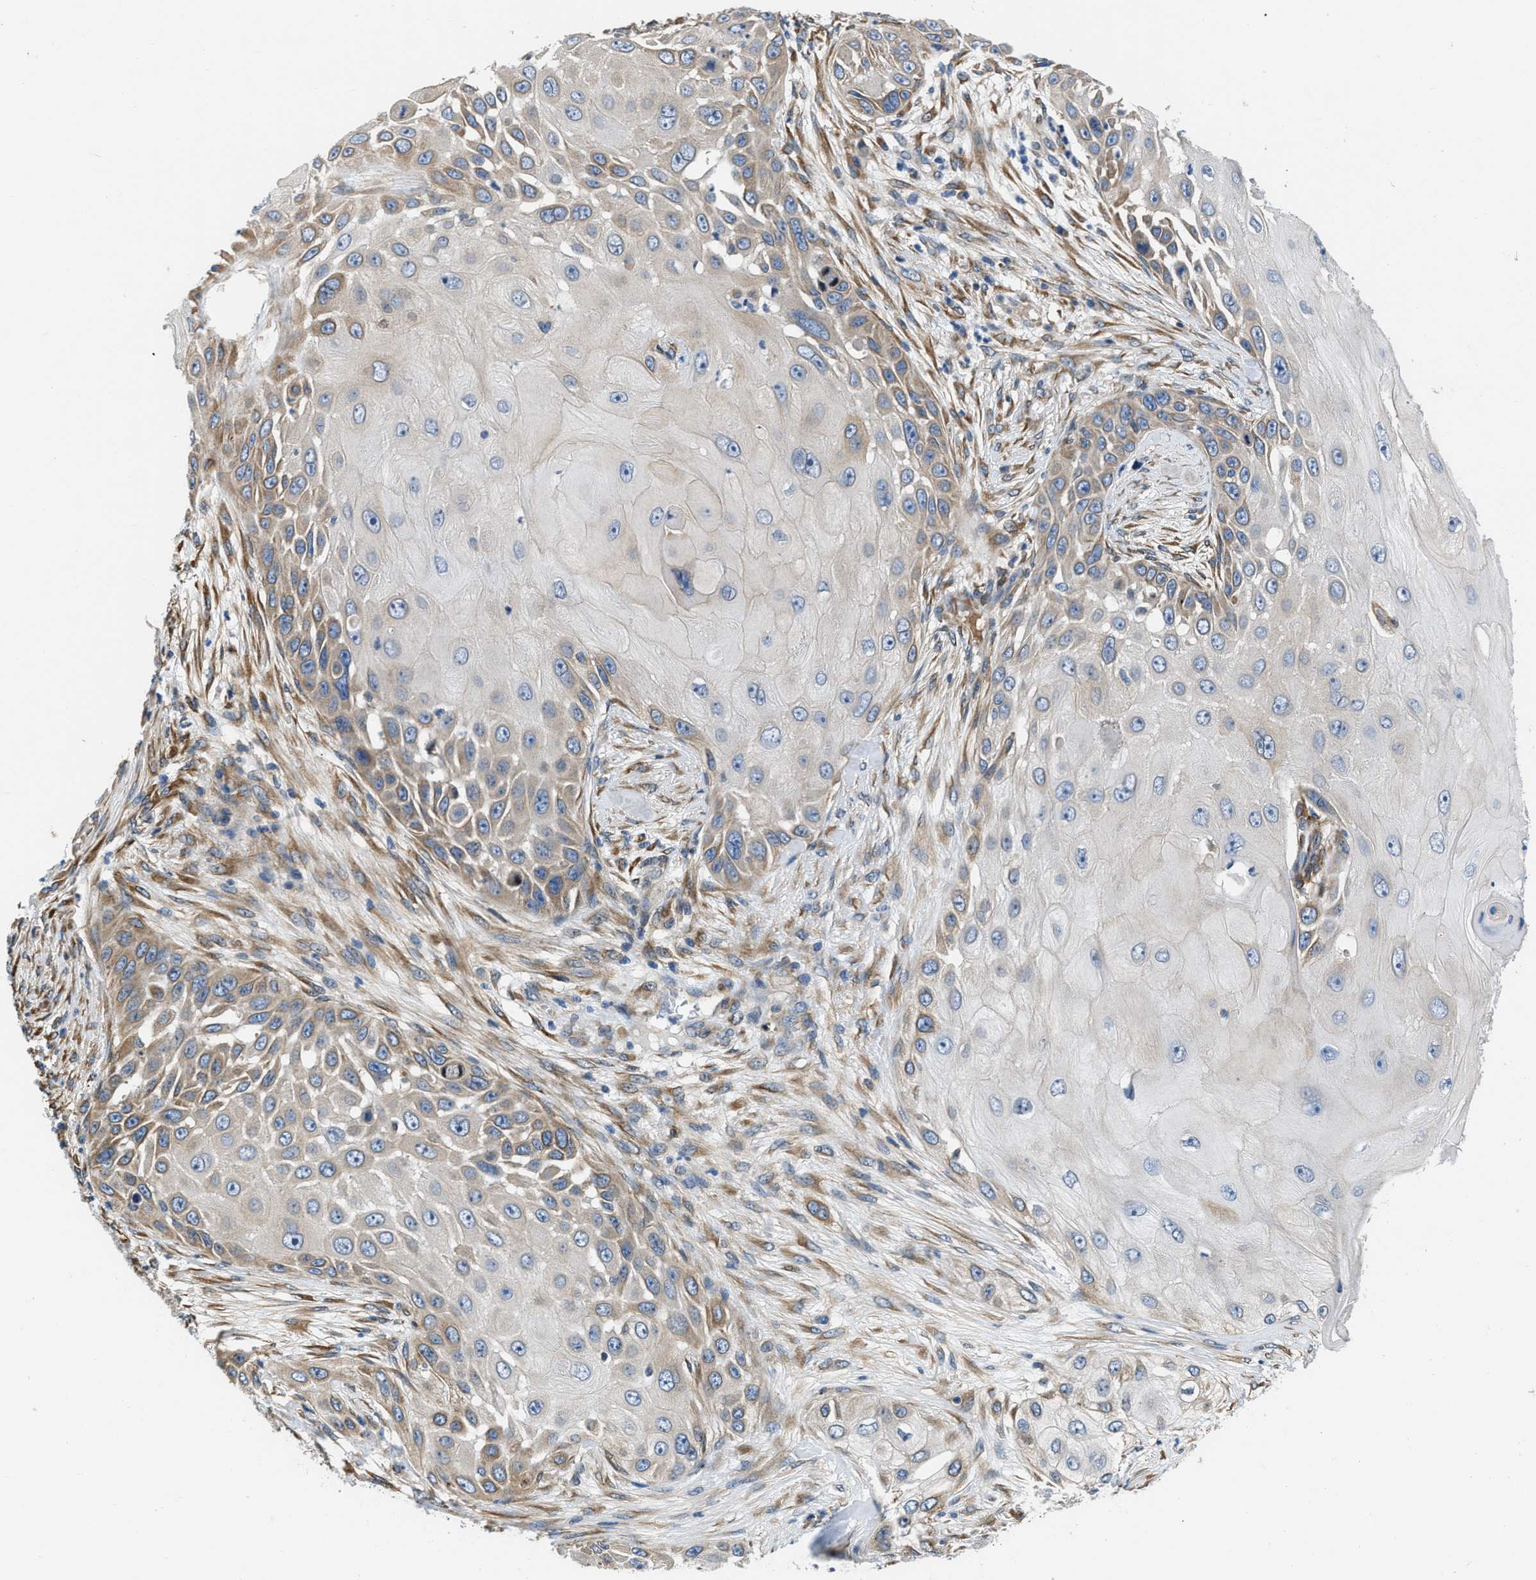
{"staining": {"intensity": "moderate", "quantity": "25%-75%", "location": "cytoplasmic/membranous"}, "tissue": "skin cancer", "cell_type": "Tumor cells", "image_type": "cancer", "snomed": [{"axis": "morphology", "description": "Squamous cell carcinoma, NOS"}, {"axis": "topography", "description": "Skin"}], "caption": "The image reveals a brown stain indicating the presence of a protein in the cytoplasmic/membranous of tumor cells in skin squamous cell carcinoma. Nuclei are stained in blue.", "gene": "ARL6IP5", "patient": {"sex": "female", "age": 44}}